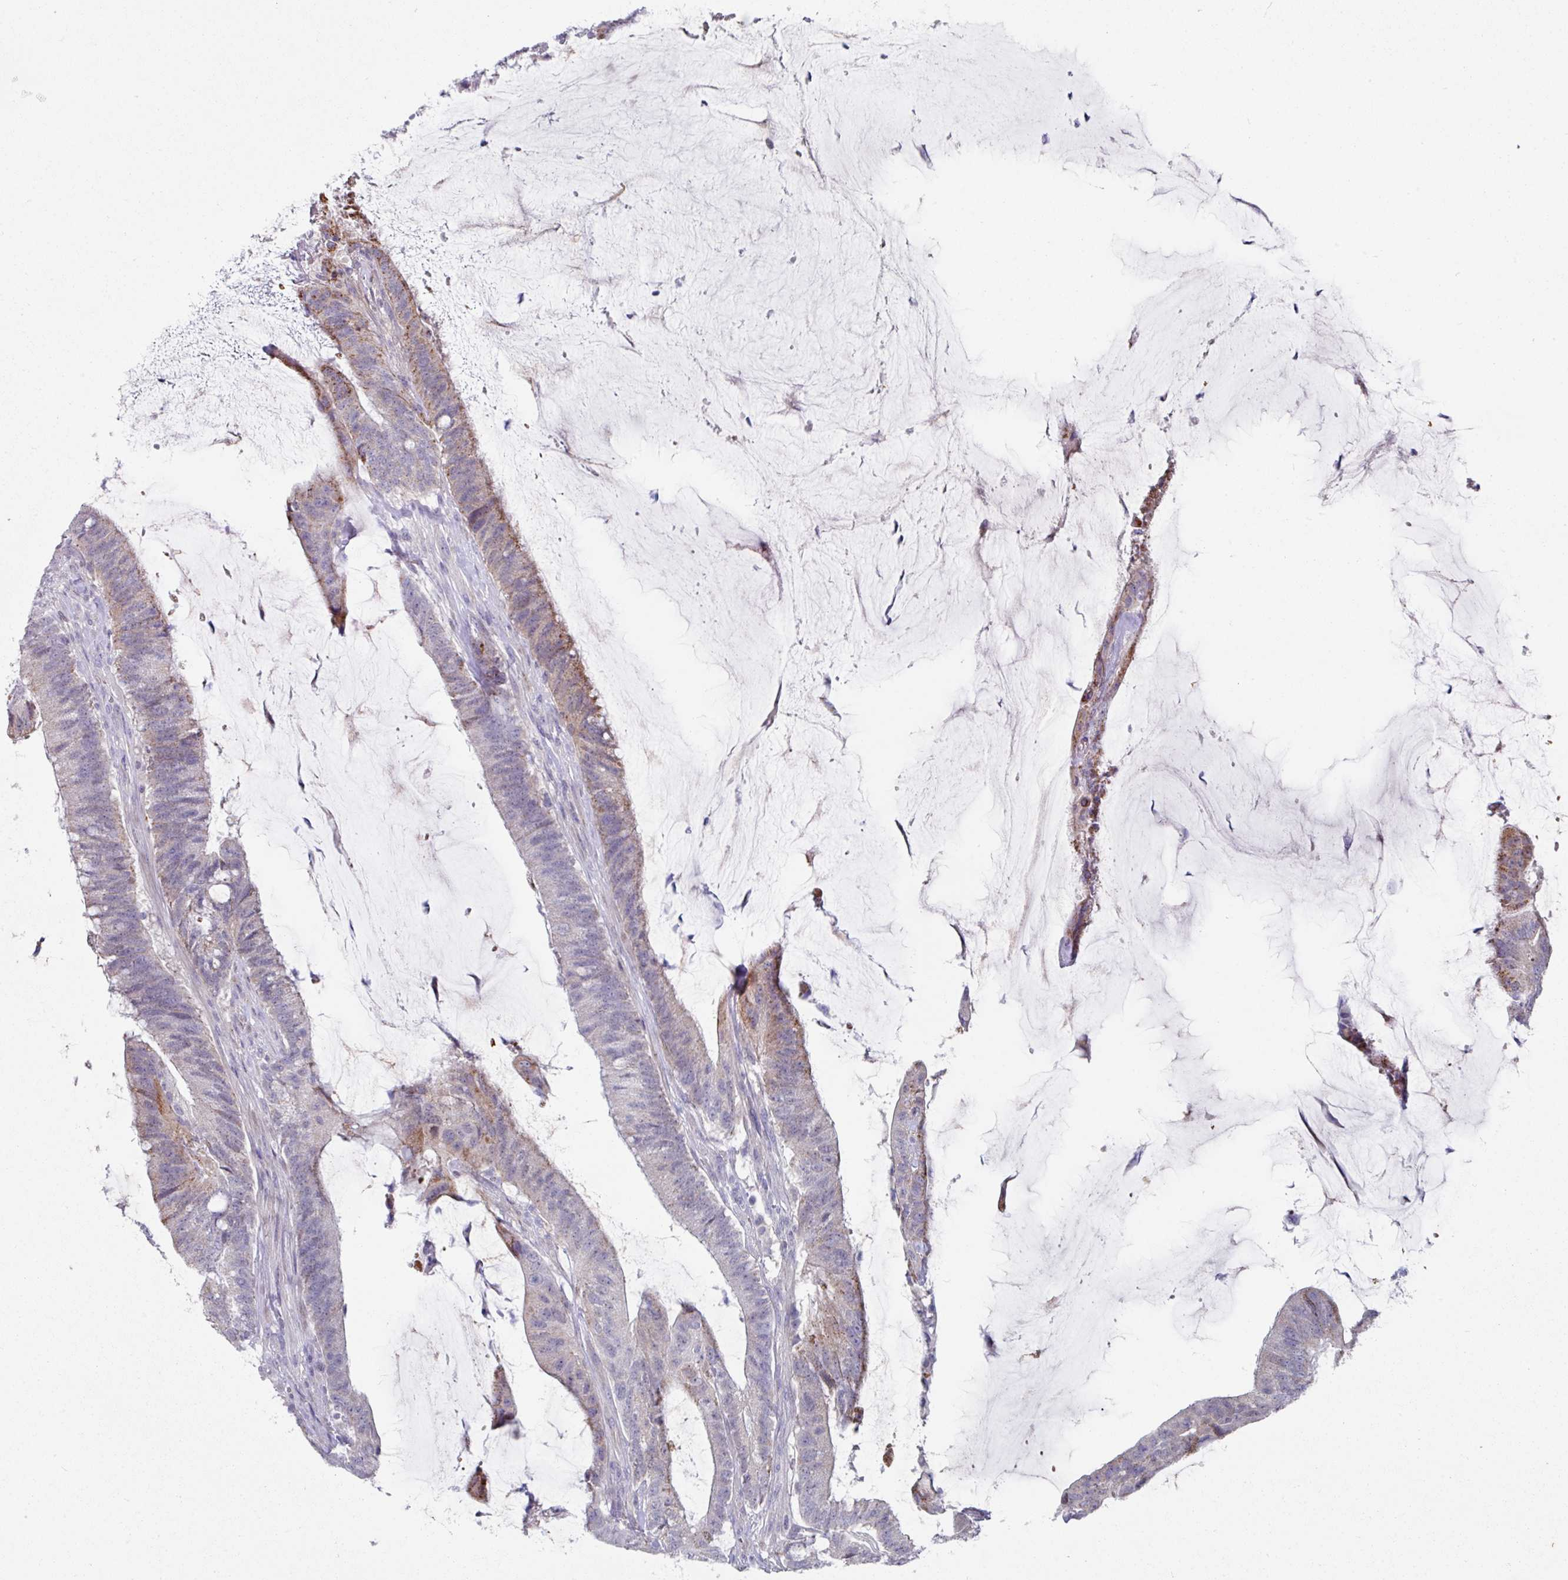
{"staining": {"intensity": "weak", "quantity": "<25%", "location": "cytoplasmic/membranous"}, "tissue": "colorectal cancer", "cell_type": "Tumor cells", "image_type": "cancer", "snomed": [{"axis": "morphology", "description": "Adenocarcinoma, NOS"}, {"axis": "topography", "description": "Colon"}], "caption": "A photomicrograph of human adenocarcinoma (colorectal) is negative for staining in tumor cells.", "gene": "CBX7", "patient": {"sex": "female", "age": 43}}